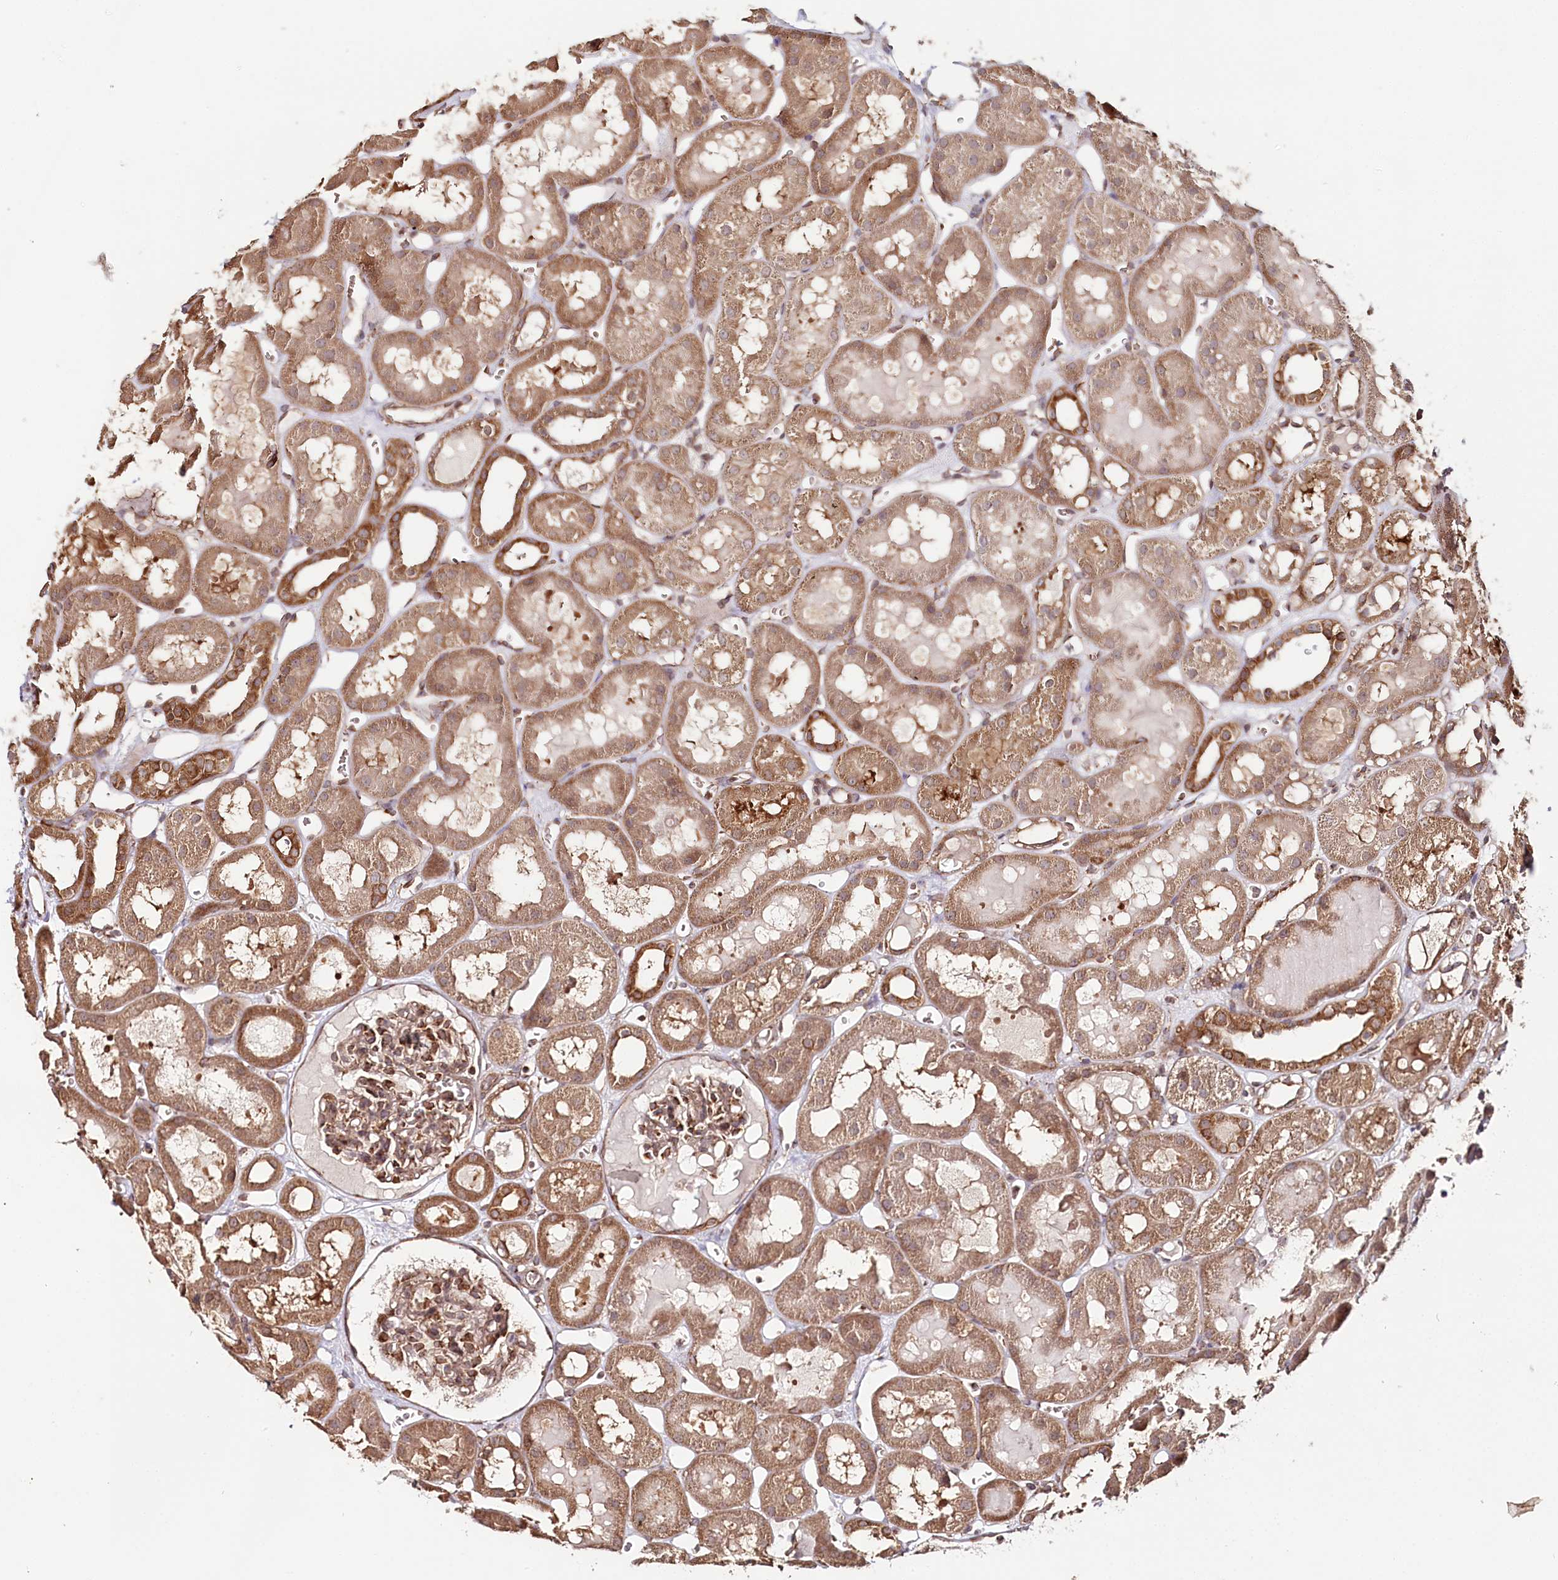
{"staining": {"intensity": "moderate", "quantity": ">75%", "location": "cytoplasmic/membranous"}, "tissue": "kidney", "cell_type": "Cells in glomeruli", "image_type": "normal", "snomed": [{"axis": "morphology", "description": "Normal tissue, NOS"}, {"axis": "topography", "description": "Kidney"}, {"axis": "topography", "description": "Urinary bladder"}], "caption": "About >75% of cells in glomeruli in normal human kidney reveal moderate cytoplasmic/membranous protein expression as visualized by brown immunohistochemical staining.", "gene": "OTUD4", "patient": {"sex": "male", "age": 16}}